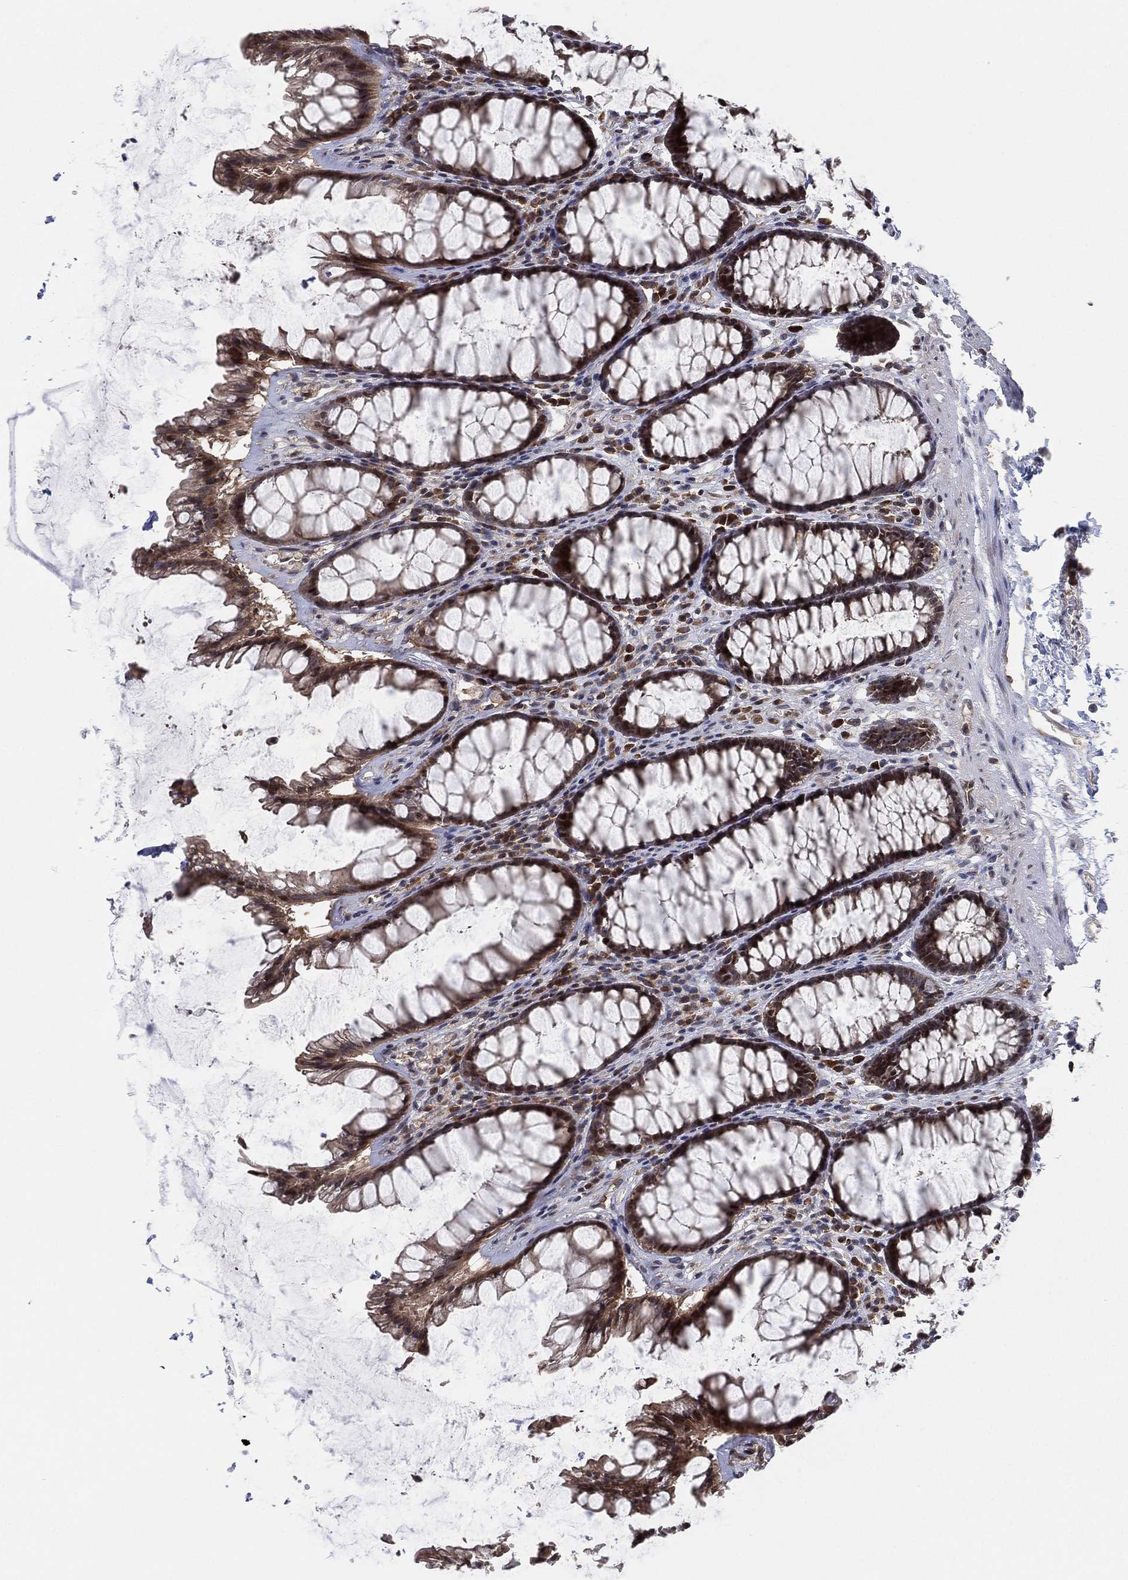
{"staining": {"intensity": "moderate", "quantity": ">75%", "location": "cytoplasmic/membranous"}, "tissue": "rectum", "cell_type": "Glandular cells", "image_type": "normal", "snomed": [{"axis": "morphology", "description": "Normal tissue, NOS"}, {"axis": "topography", "description": "Rectum"}], "caption": "IHC photomicrograph of unremarkable human rectum stained for a protein (brown), which reveals medium levels of moderate cytoplasmic/membranous positivity in about >75% of glandular cells.", "gene": "TMCO1", "patient": {"sex": "male", "age": 72}}